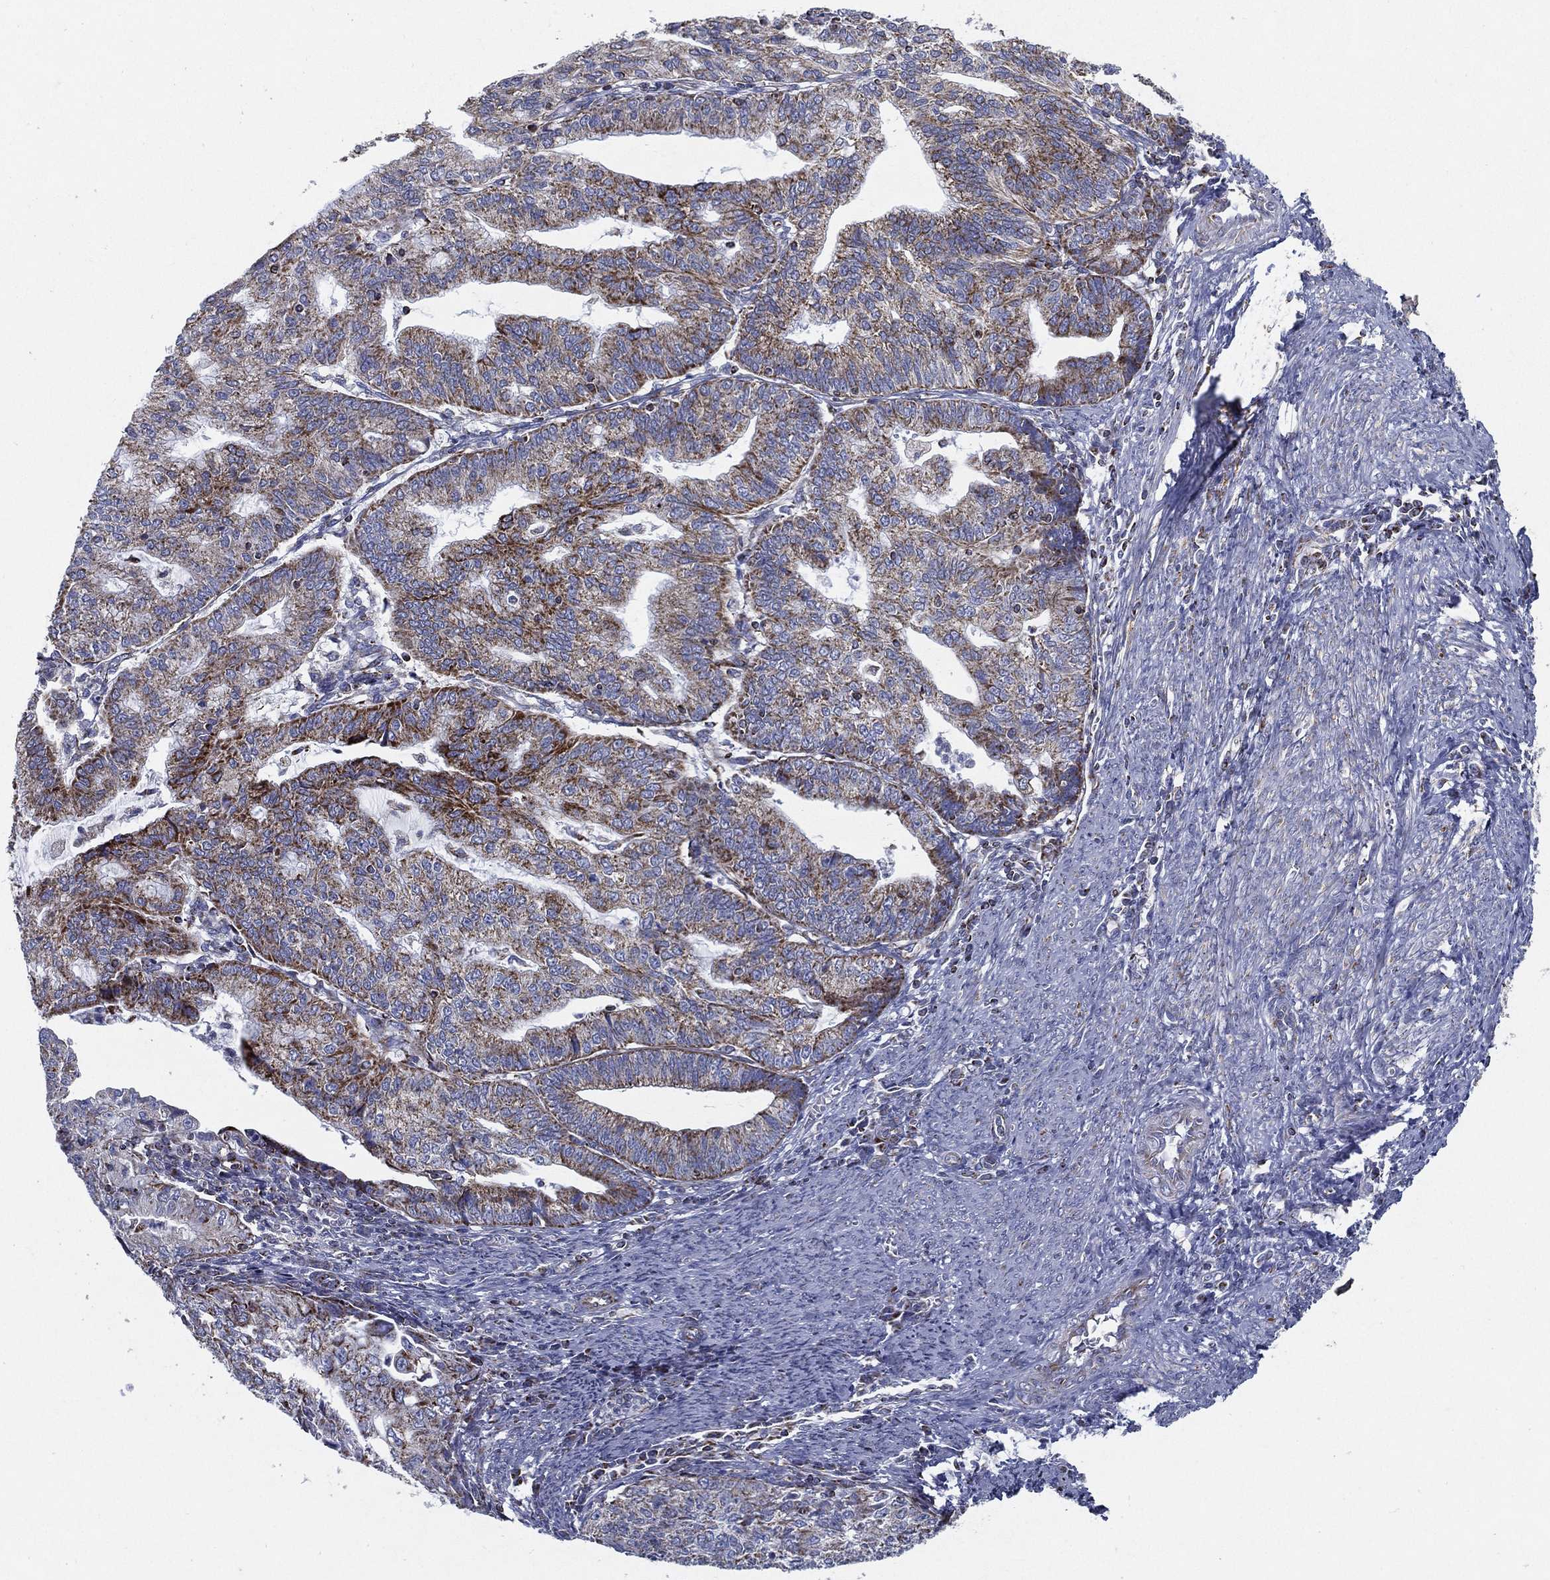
{"staining": {"intensity": "moderate", "quantity": "25%-75%", "location": "cytoplasmic/membranous"}, "tissue": "endometrial cancer", "cell_type": "Tumor cells", "image_type": "cancer", "snomed": [{"axis": "morphology", "description": "Adenocarcinoma, NOS"}, {"axis": "topography", "description": "Endometrium"}], "caption": "Moderate cytoplasmic/membranous expression is seen in about 25%-75% of tumor cells in adenocarcinoma (endometrial). (brown staining indicates protein expression, while blue staining denotes nuclei).", "gene": "SFXN1", "patient": {"sex": "female", "age": 82}}